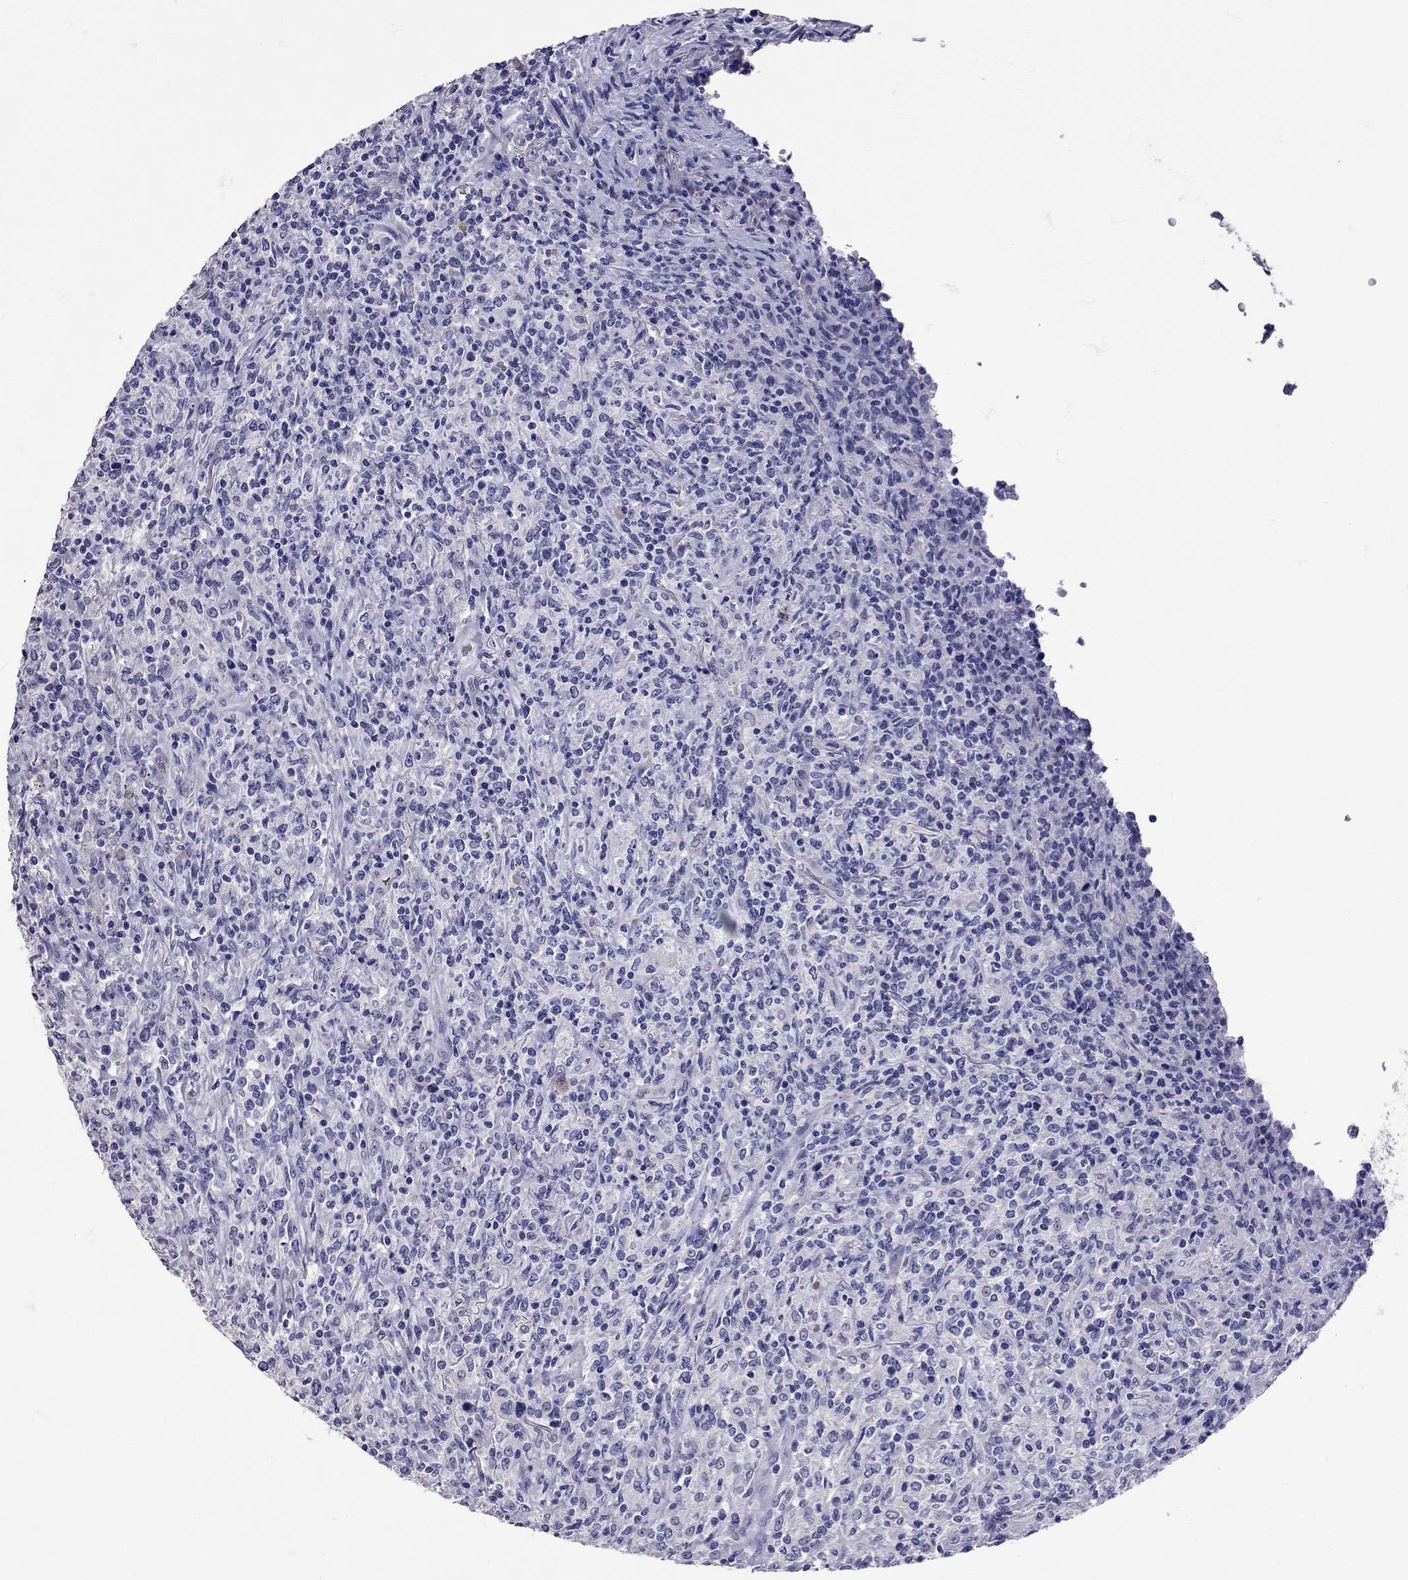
{"staining": {"intensity": "negative", "quantity": "none", "location": "none"}, "tissue": "lymphoma", "cell_type": "Tumor cells", "image_type": "cancer", "snomed": [{"axis": "morphology", "description": "Malignant lymphoma, non-Hodgkin's type, High grade"}, {"axis": "topography", "description": "Lung"}], "caption": "Photomicrograph shows no significant protein expression in tumor cells of lymphoma.", "gene": "TBR1", "patient": {"sex": "male", "age": 79}}